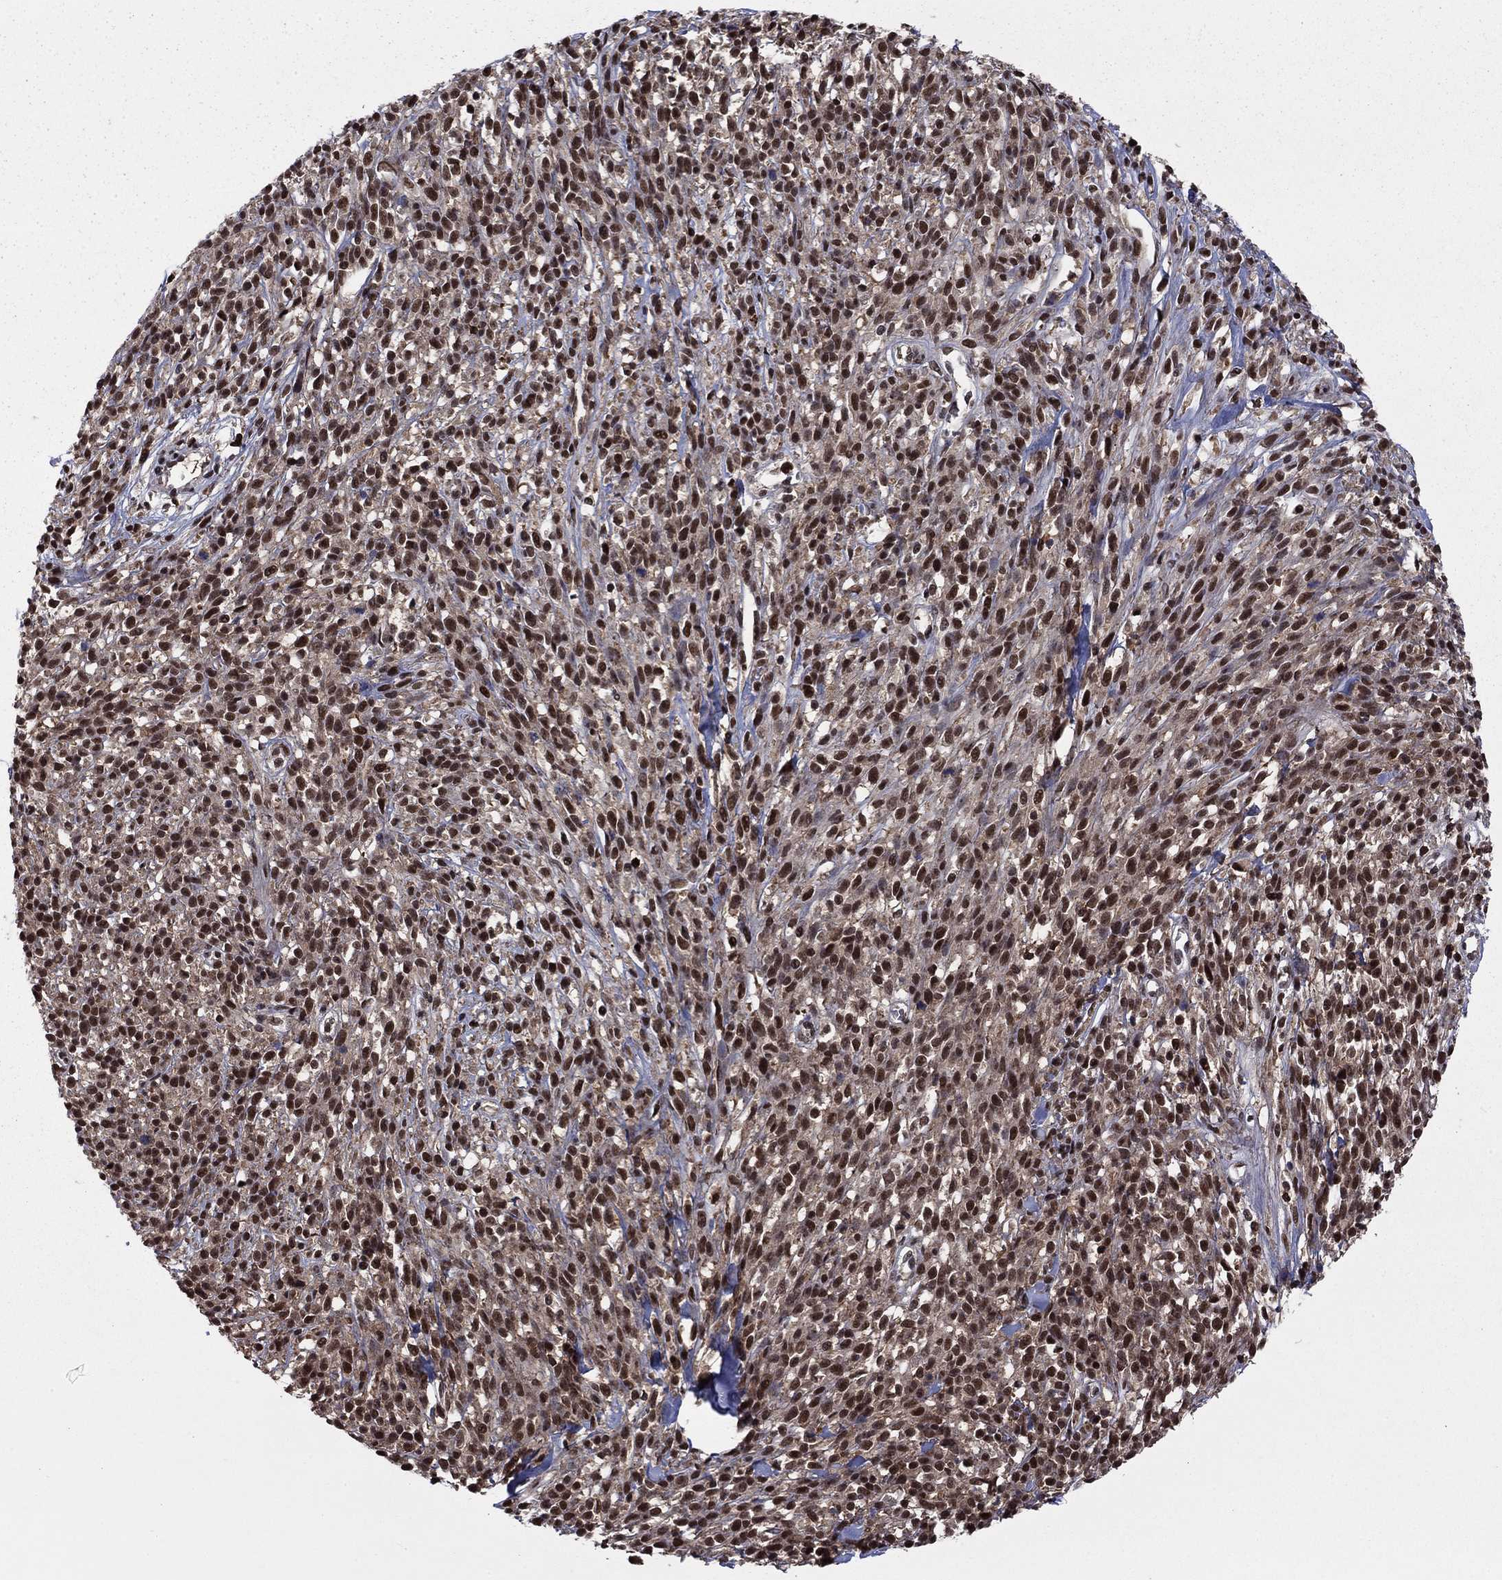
{"staining": {"intensity": "strong", "quantity": ">75%", "location": "nuclear"}, "tissue": "melanoma", "cell_type": "Tumor cells", "image_type": "cancer", "snomed": [{"axis": "morphology", "description": "Malignant melanoma, NOS"}, {"axis": "topography", "description": "Skin"}, {"axis": "topography", "description": "Skin of trunk"}], "caption": "IHC staining of malignant melanoma, which displays high levels of strong nuclear expression in about >75% of tumor cells indicating strong nuclear protein positivity. The staining was performed using DAB (brown) for protein detection and nuclei were counterstained in hematoxylin (blue).", "gene": "PSMD2", "patient": {"sex": "male", "age": 74}}